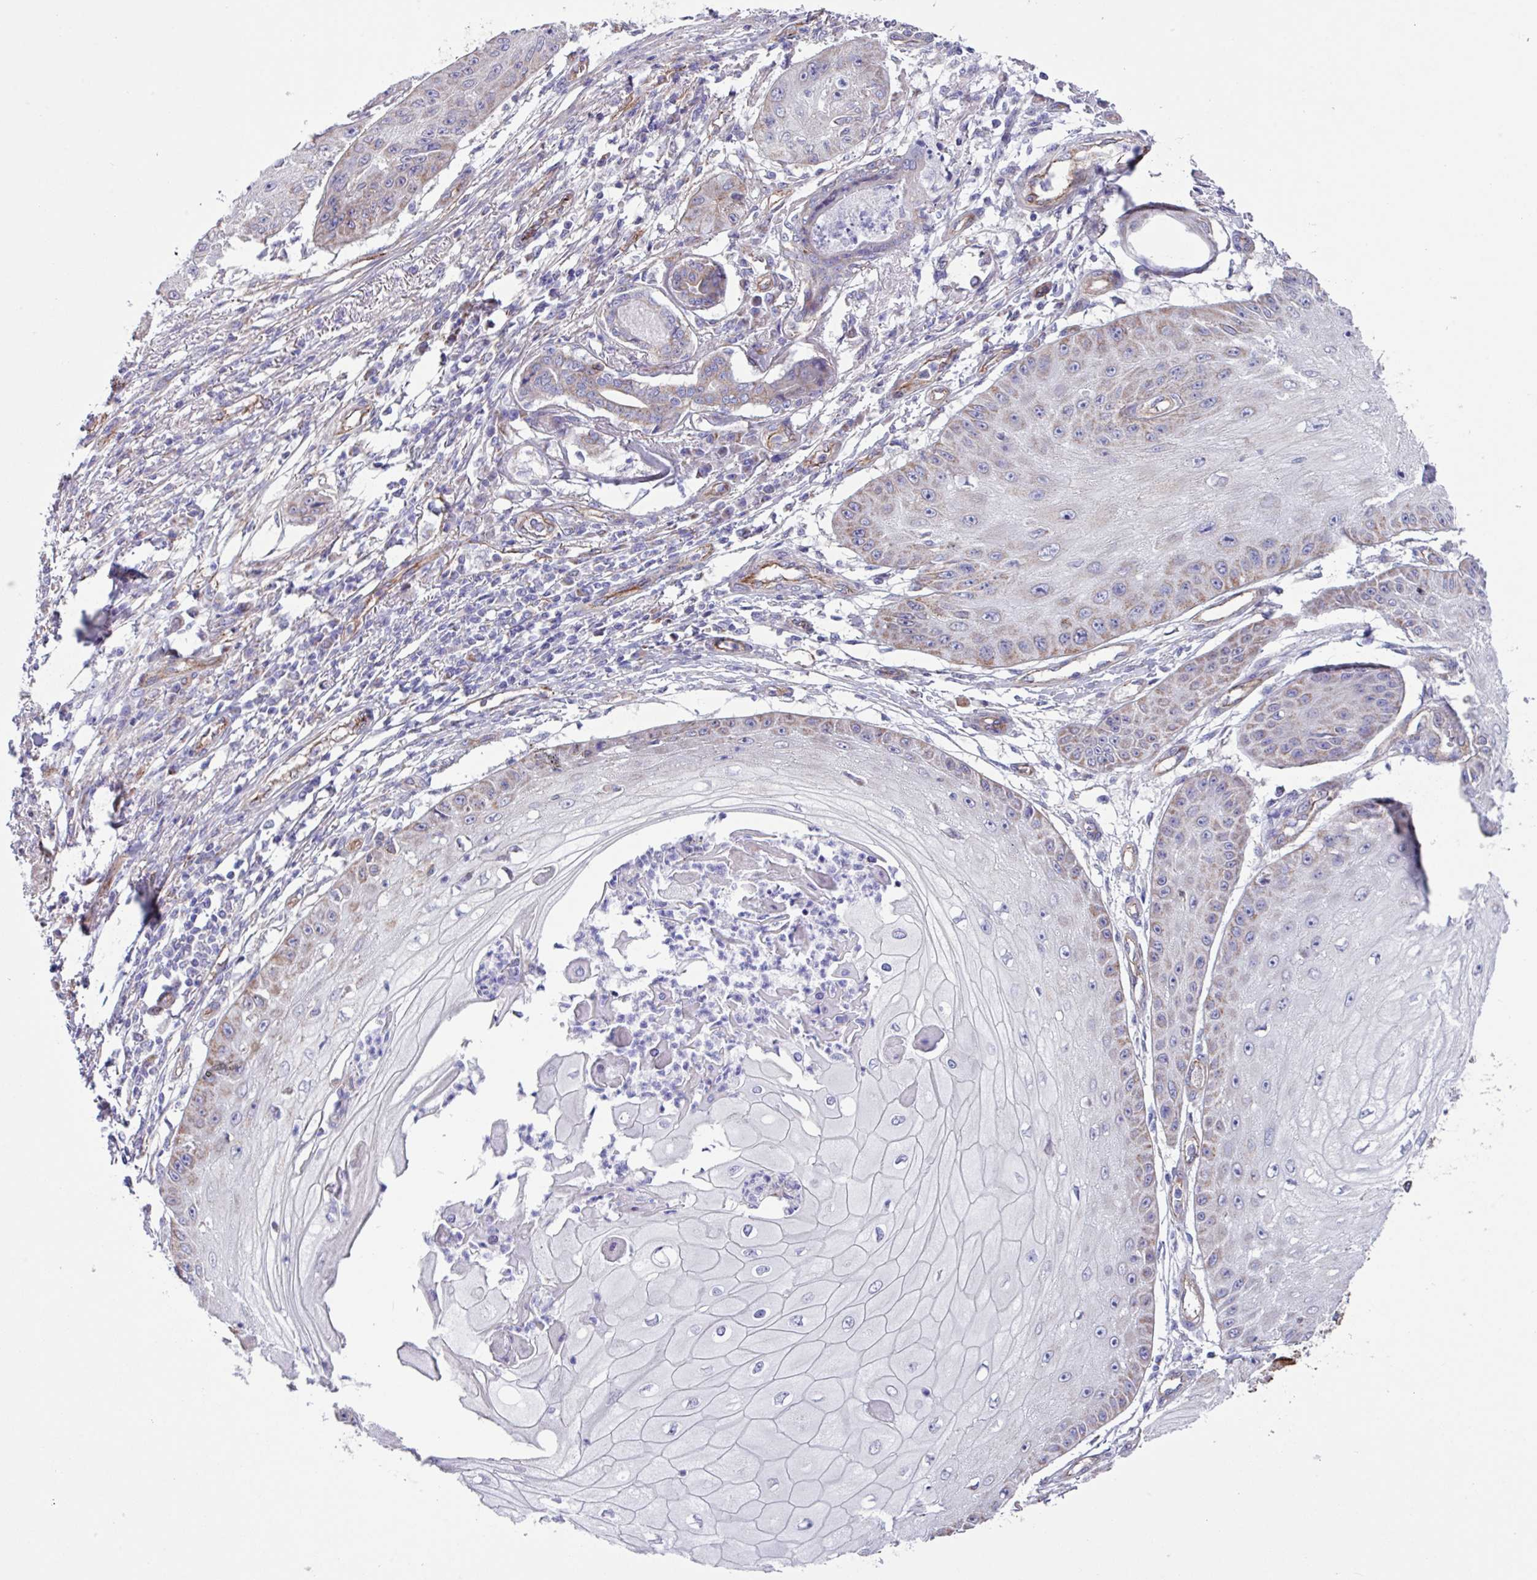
{"staining": {"intensity": "moderate", "quantity": "<25%", "location": "cytoplasmic/membranous"}, "tissue": "skin cancer", "cell_type": "Tumor cells", "image_type": "cancer", "snomed": [{"axis": "morphology", "description": "Squamous cell carcinoma, NOS"}, {"axis": "topography", "description": "Skin"}], "caption": "Immunohistochemical staining of human squamous cell carcinoma (skin) exhibits low levels of moderate cytoplasmic/membranous protein expression in approximately <25% of tumor cells.", "gene": "OTULIN", "patient": {"sex": "male", "age": 70}}